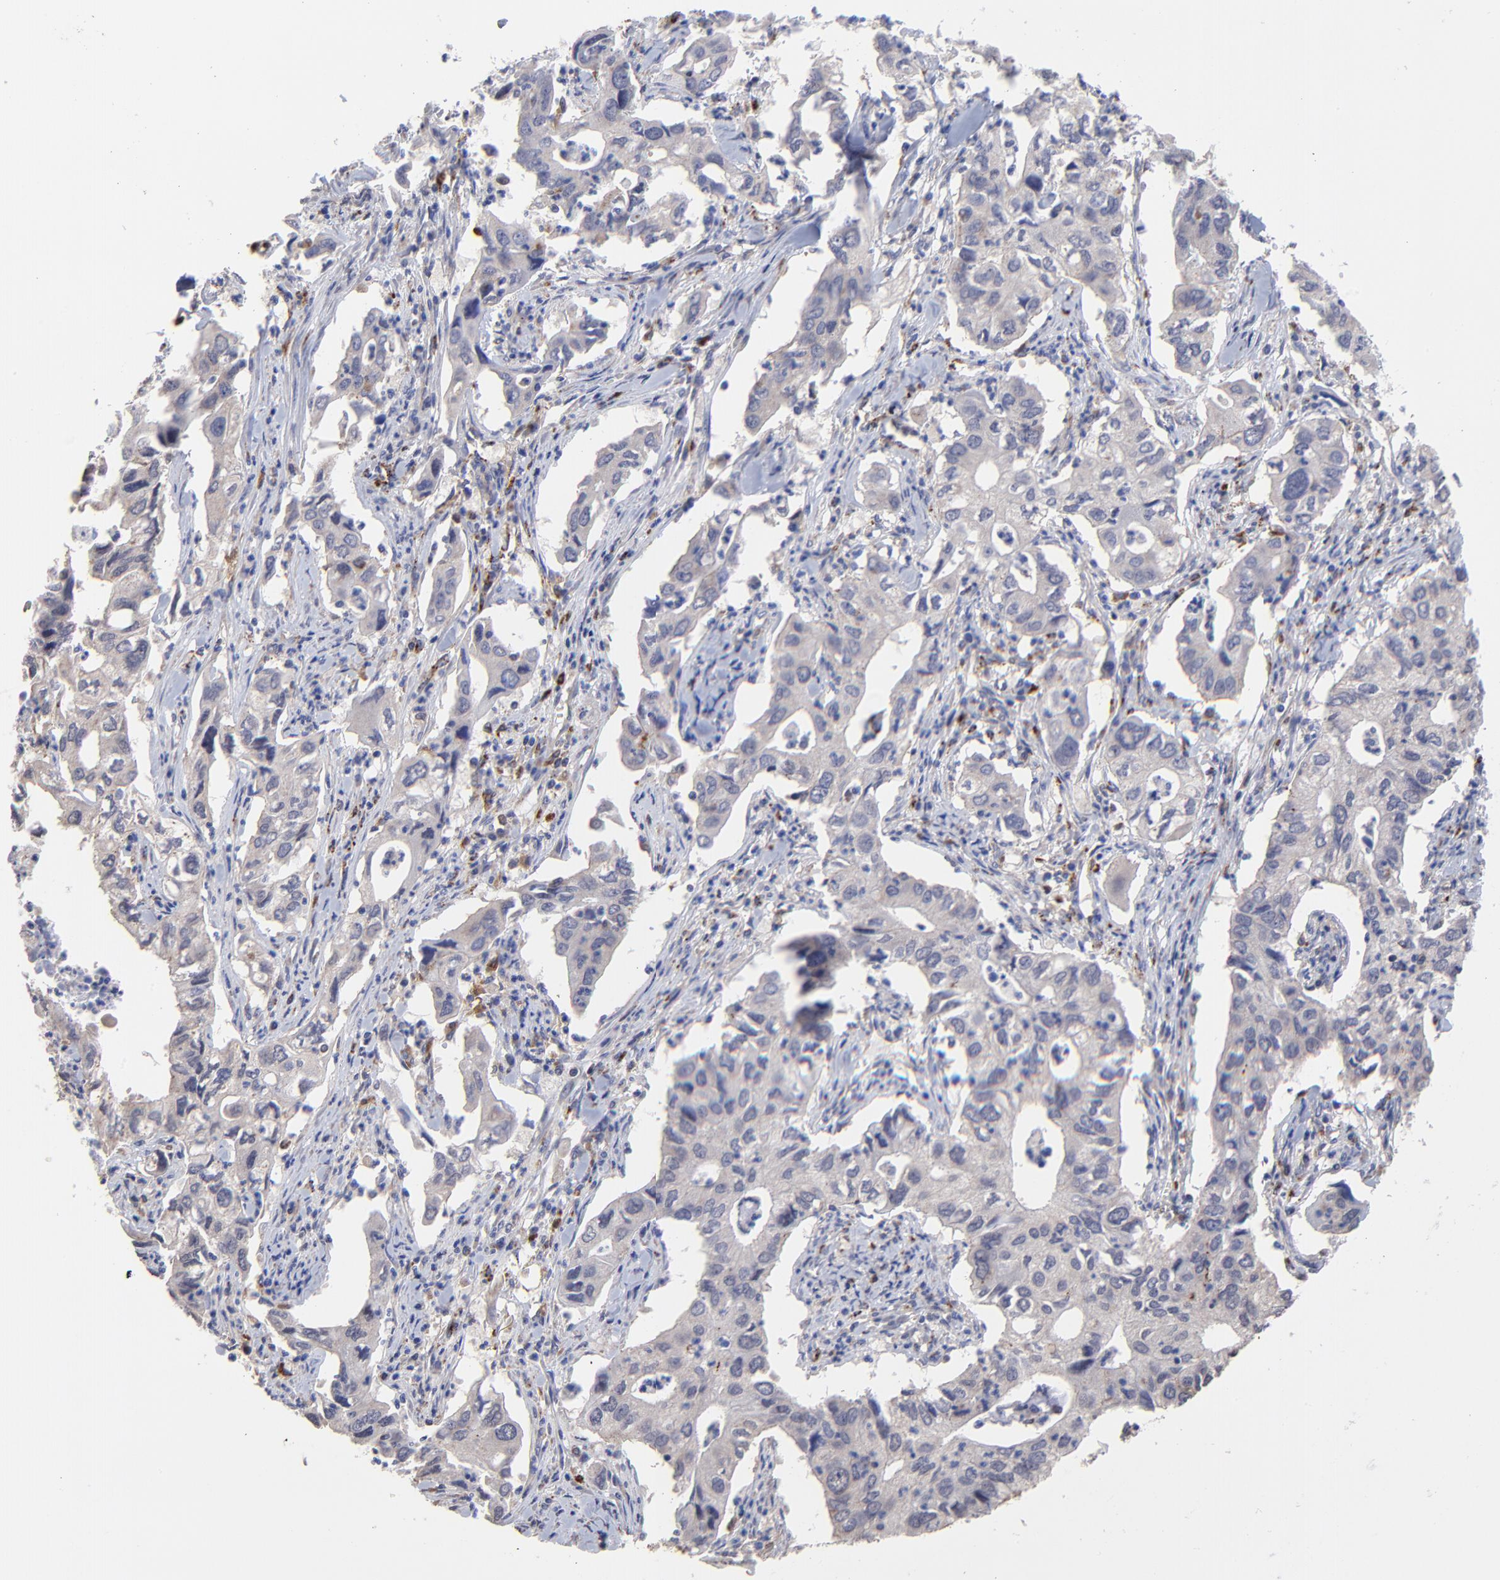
{"staining": {"intensity": "weak", "quantity": "<25%", "location": "cytoplasmic/membranous"}, "tissue": "lung cancer", "cell_type": "Tumor cells", "image_type": "cancer", "snomed": [{"axis": "morphology", "description": "Adenocarcinoma, NOS"}, {"axis": "topography", "description": "Lung"}], "caption": "There is no significant positivity in tumor cells of adenocarcinoma (lung).", "gene": "PDE4B", "patient": {"sex": "male", "age": 48}}